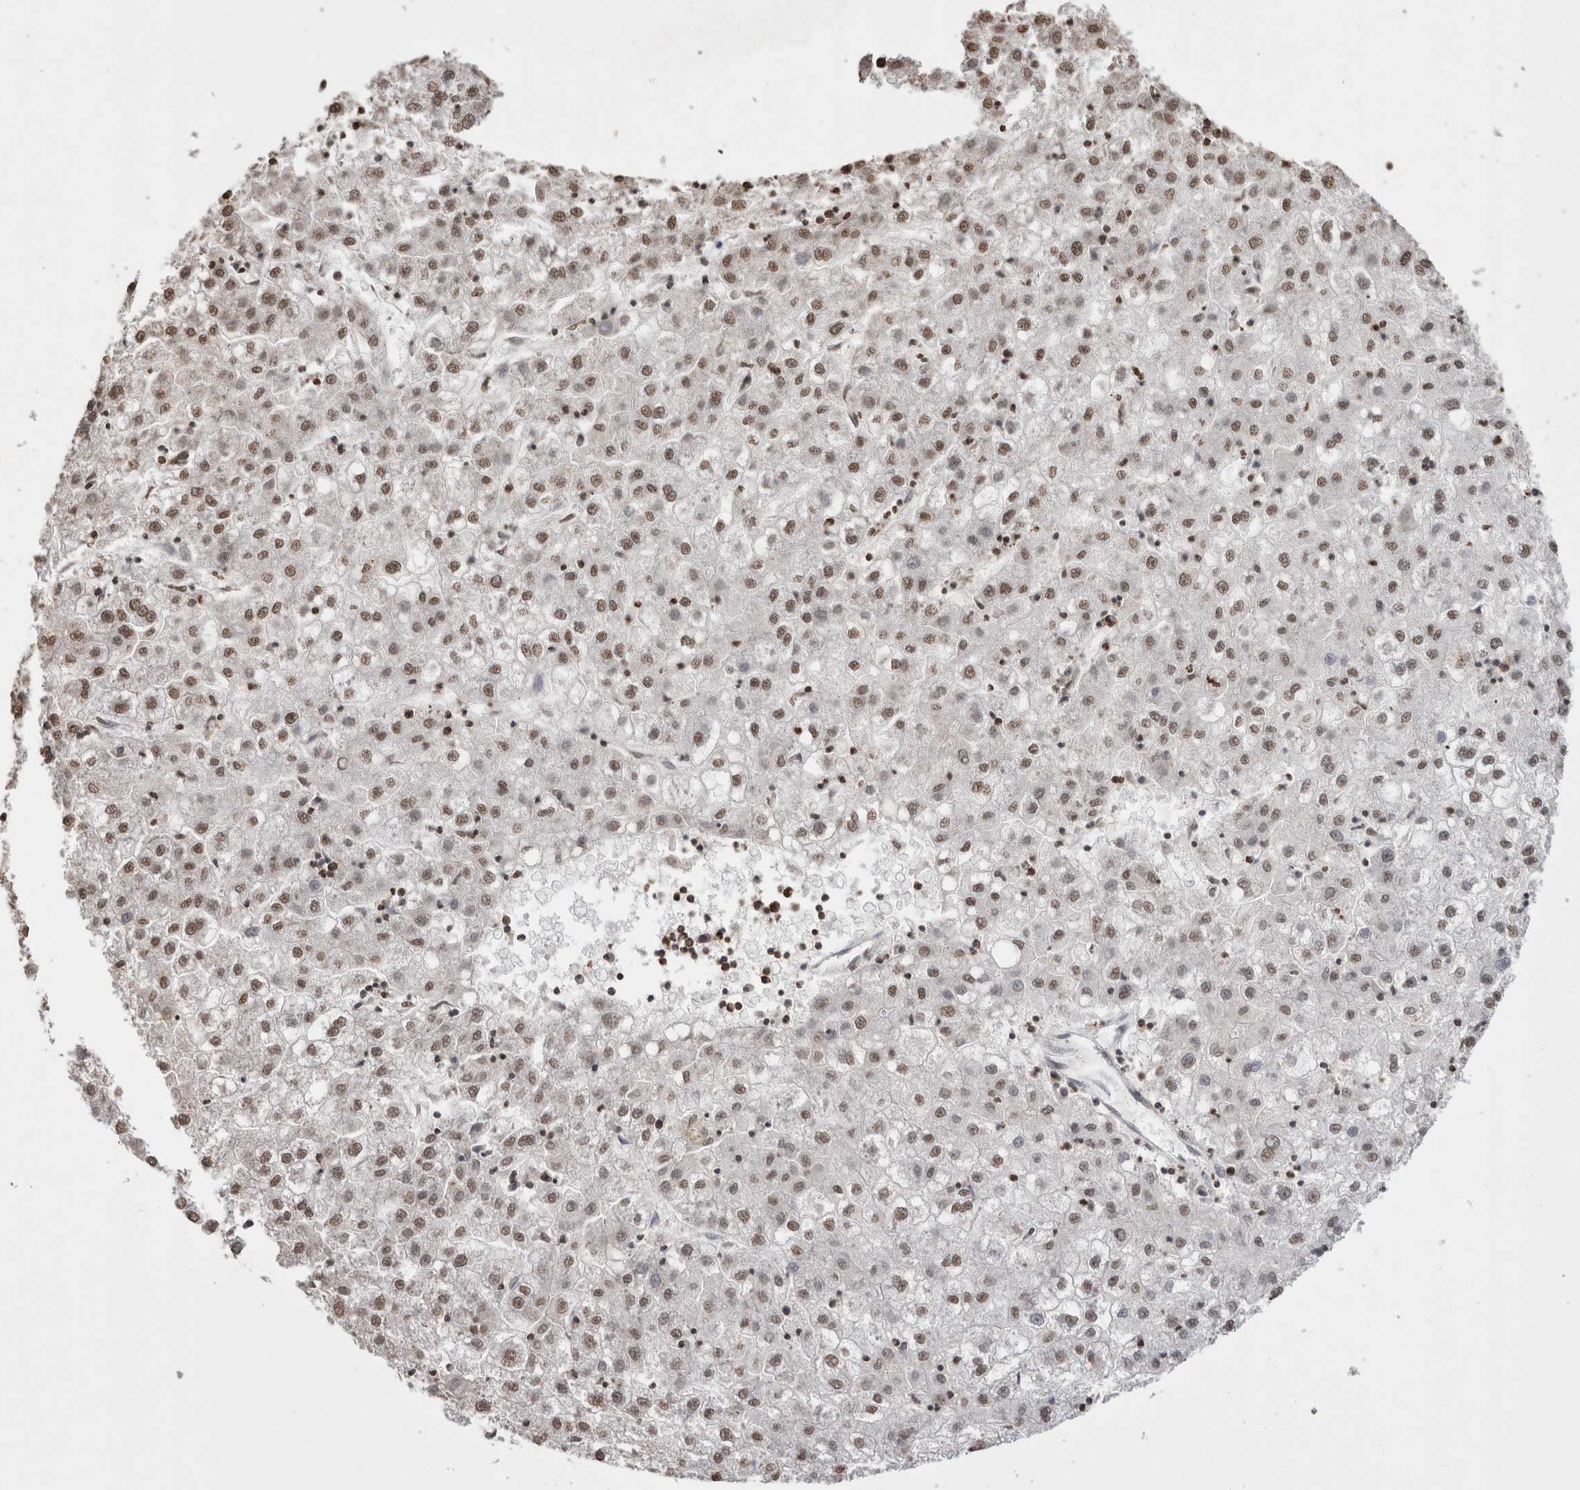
{"staining": {"intensity": "moderate", "quantity": ">75%", "location": "nuclear"}, "tissue": "liver cancer", "cell_type": "Tumor cells", "image_type": "cancer", "snomed": [{"axis": "morphology", "description": "Carcinoma, Hepatocellular, NOS"}, {"axis": "topography", "description": "Liver"}], "caption": "Immunohistochemical staining of liver hepatocellular carcinoma shows medium levels of moderate nuclear protein expression in about >75% of tumor cells.", "gene": "NTHL1", "patient": {"sex": "male", "age": 72}}